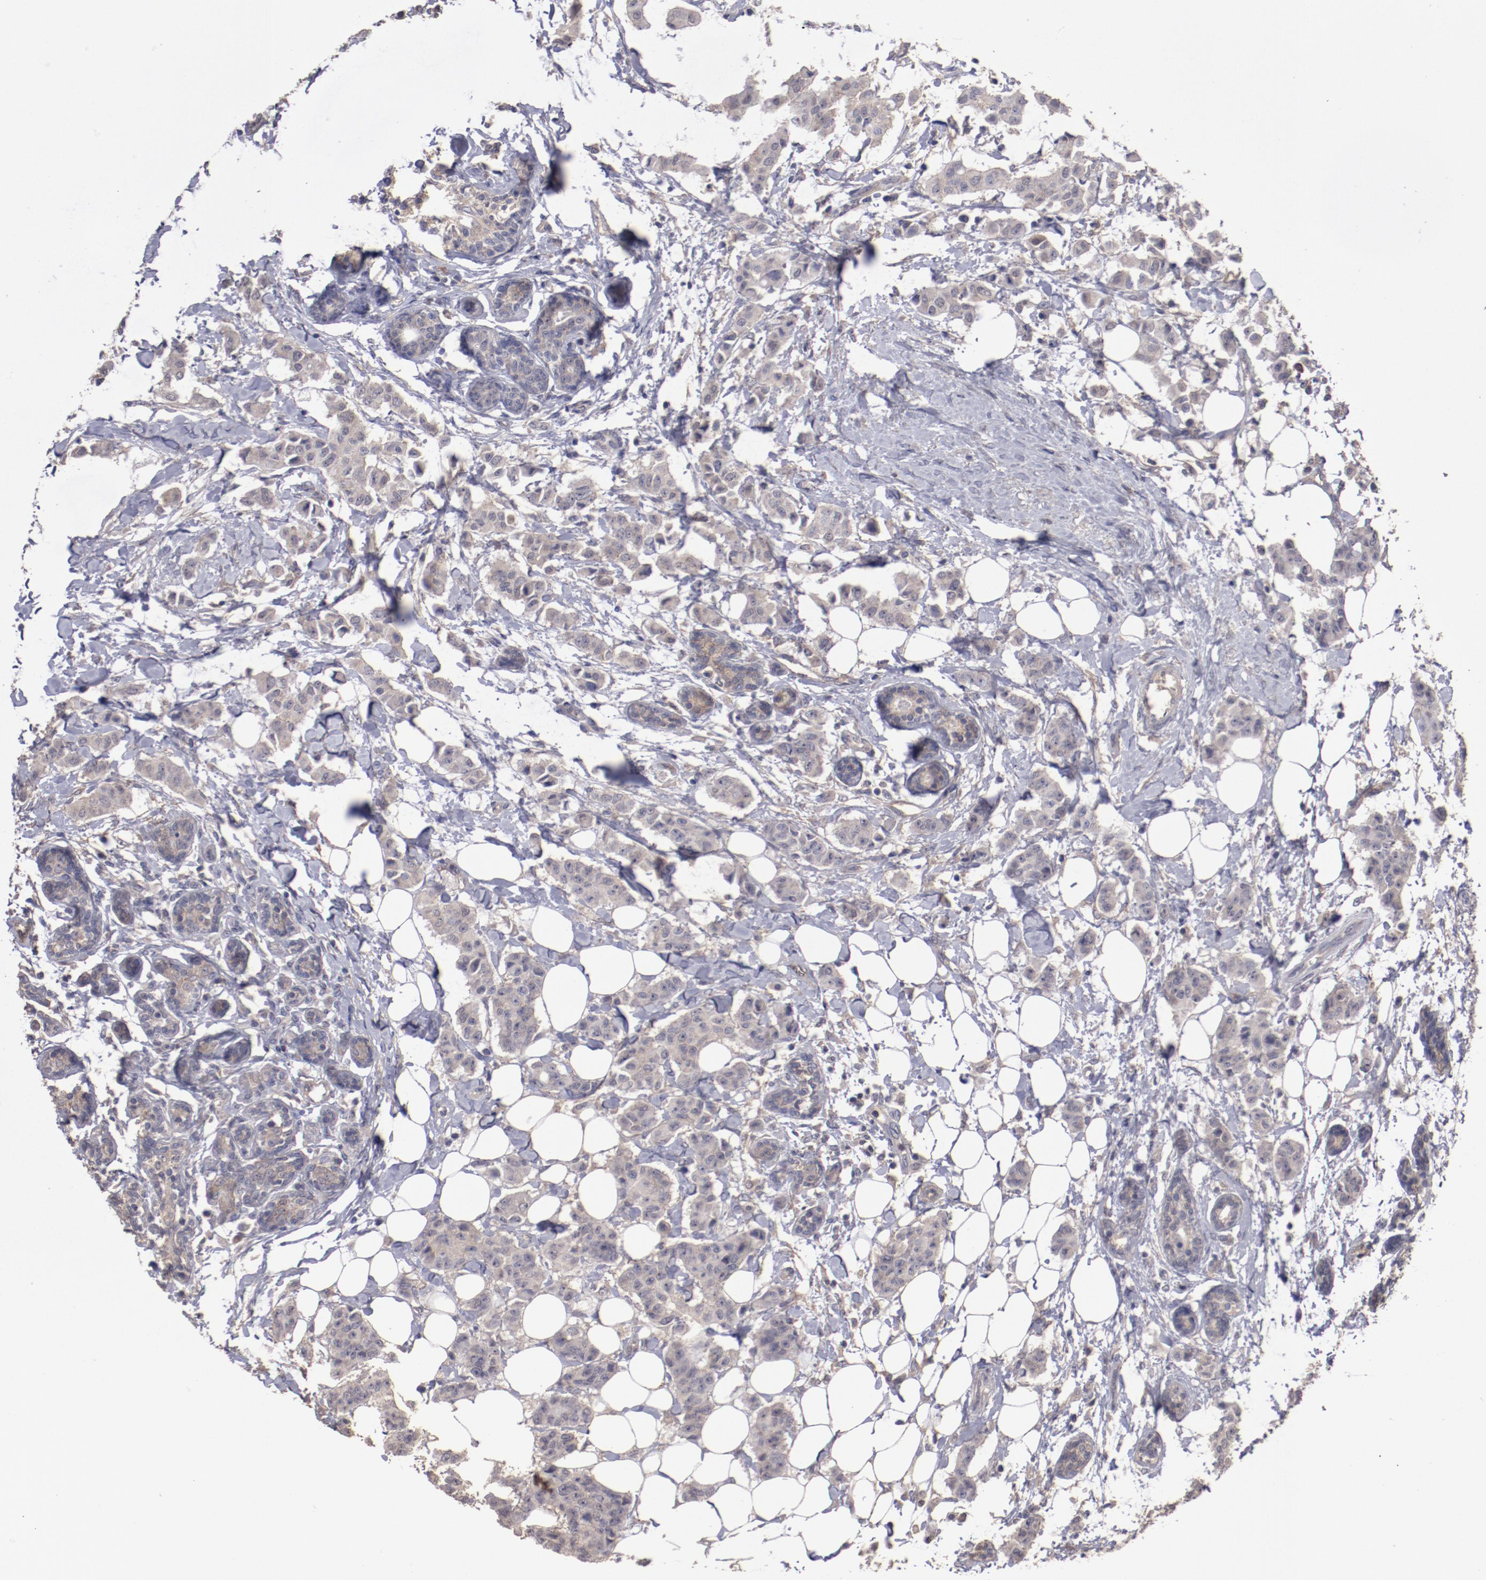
{"staining": {"intensity": "weak", "quantity": ">75%", "location": "cytoplasmic/membranous"}, "tissue": "breast cancer", "cell_type": "Tumor cells", "image_type": "cancer", "snomed": [{"axis": "morphology", "description": "Duct carcinoma"}, {"axis": "topography", "description": "Breast"}], "caption": "Immunohistochemical staining of breast cancer (intraductal carcinoma) reveals low levels of weak cytoplasmic/membranous staining in about >75% of tumor cells. (DAB (3,3'-diaminobenzidine) = brown stain, brightfield microscopy at high magnification).", "gene": "FAT1", "patient": {"sex": "female", "age": 40}}